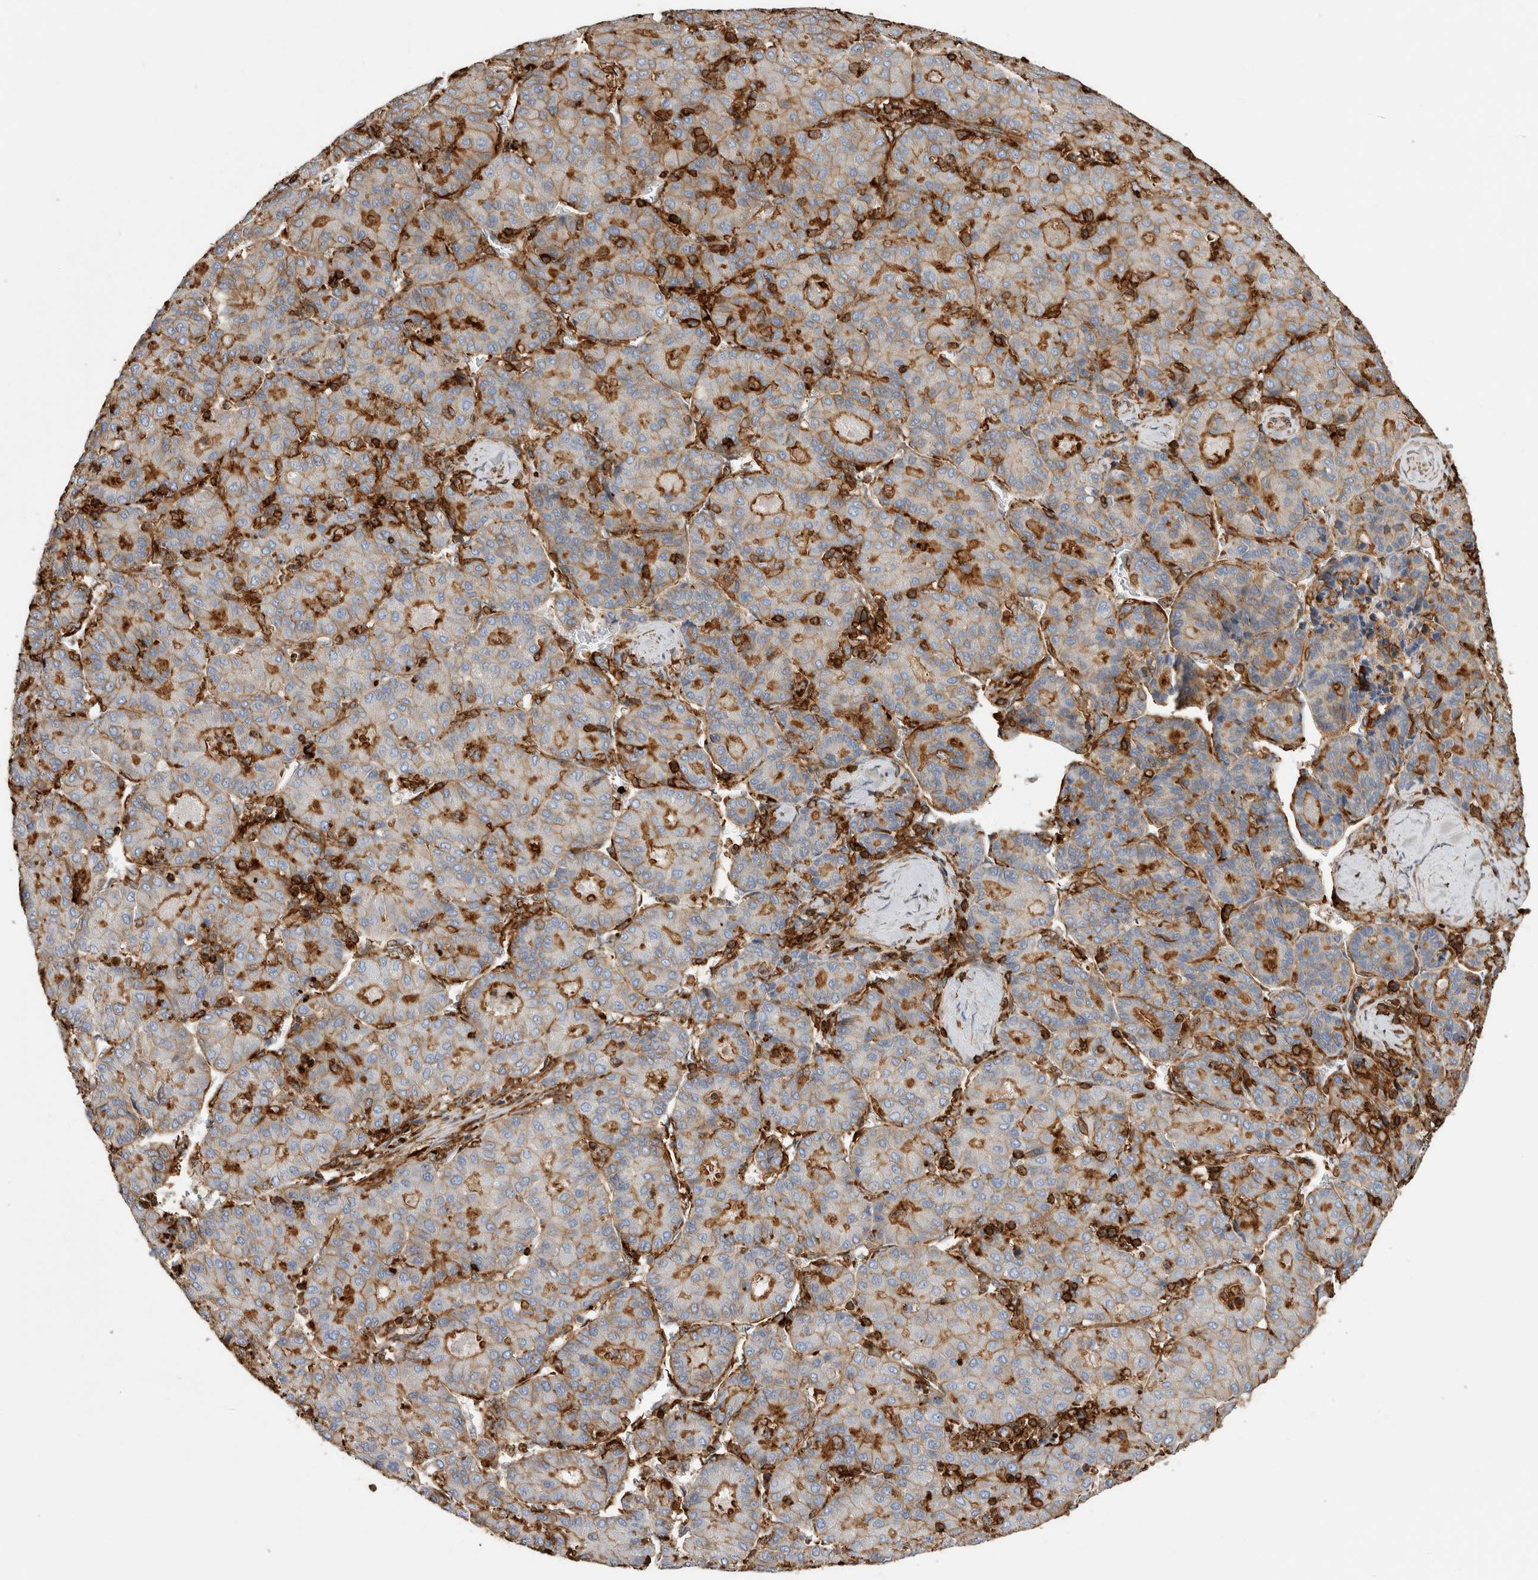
{"staining": {"intensity": "moderate", "quantity": "25%-75%", "location": "cytoplasmic/membranous"}, "tissue": "liver cancer", "cell_type": "Tumor cells", "image_type": "cancer", "snomed": [{"axis": "morphology", "description": "Carcinoma, Hepatocellular, NOS"}, {"axis": "topography", "description": "Liver"}], "caption": "IHC staining of hepatocellular carcinoma (liver), which shows medium levels of moderate cytoplasmic/membranous staining in about 25%-75% of tumor cells indicating moderate cytoplasmic/membranous protein positivity. The staining was performed using DAB (brown) for protein detection and nuclei were counterstained in hematoxylin (blue).", "gene": "GPER1", "patient": {"sex": "male", "age": 65}}